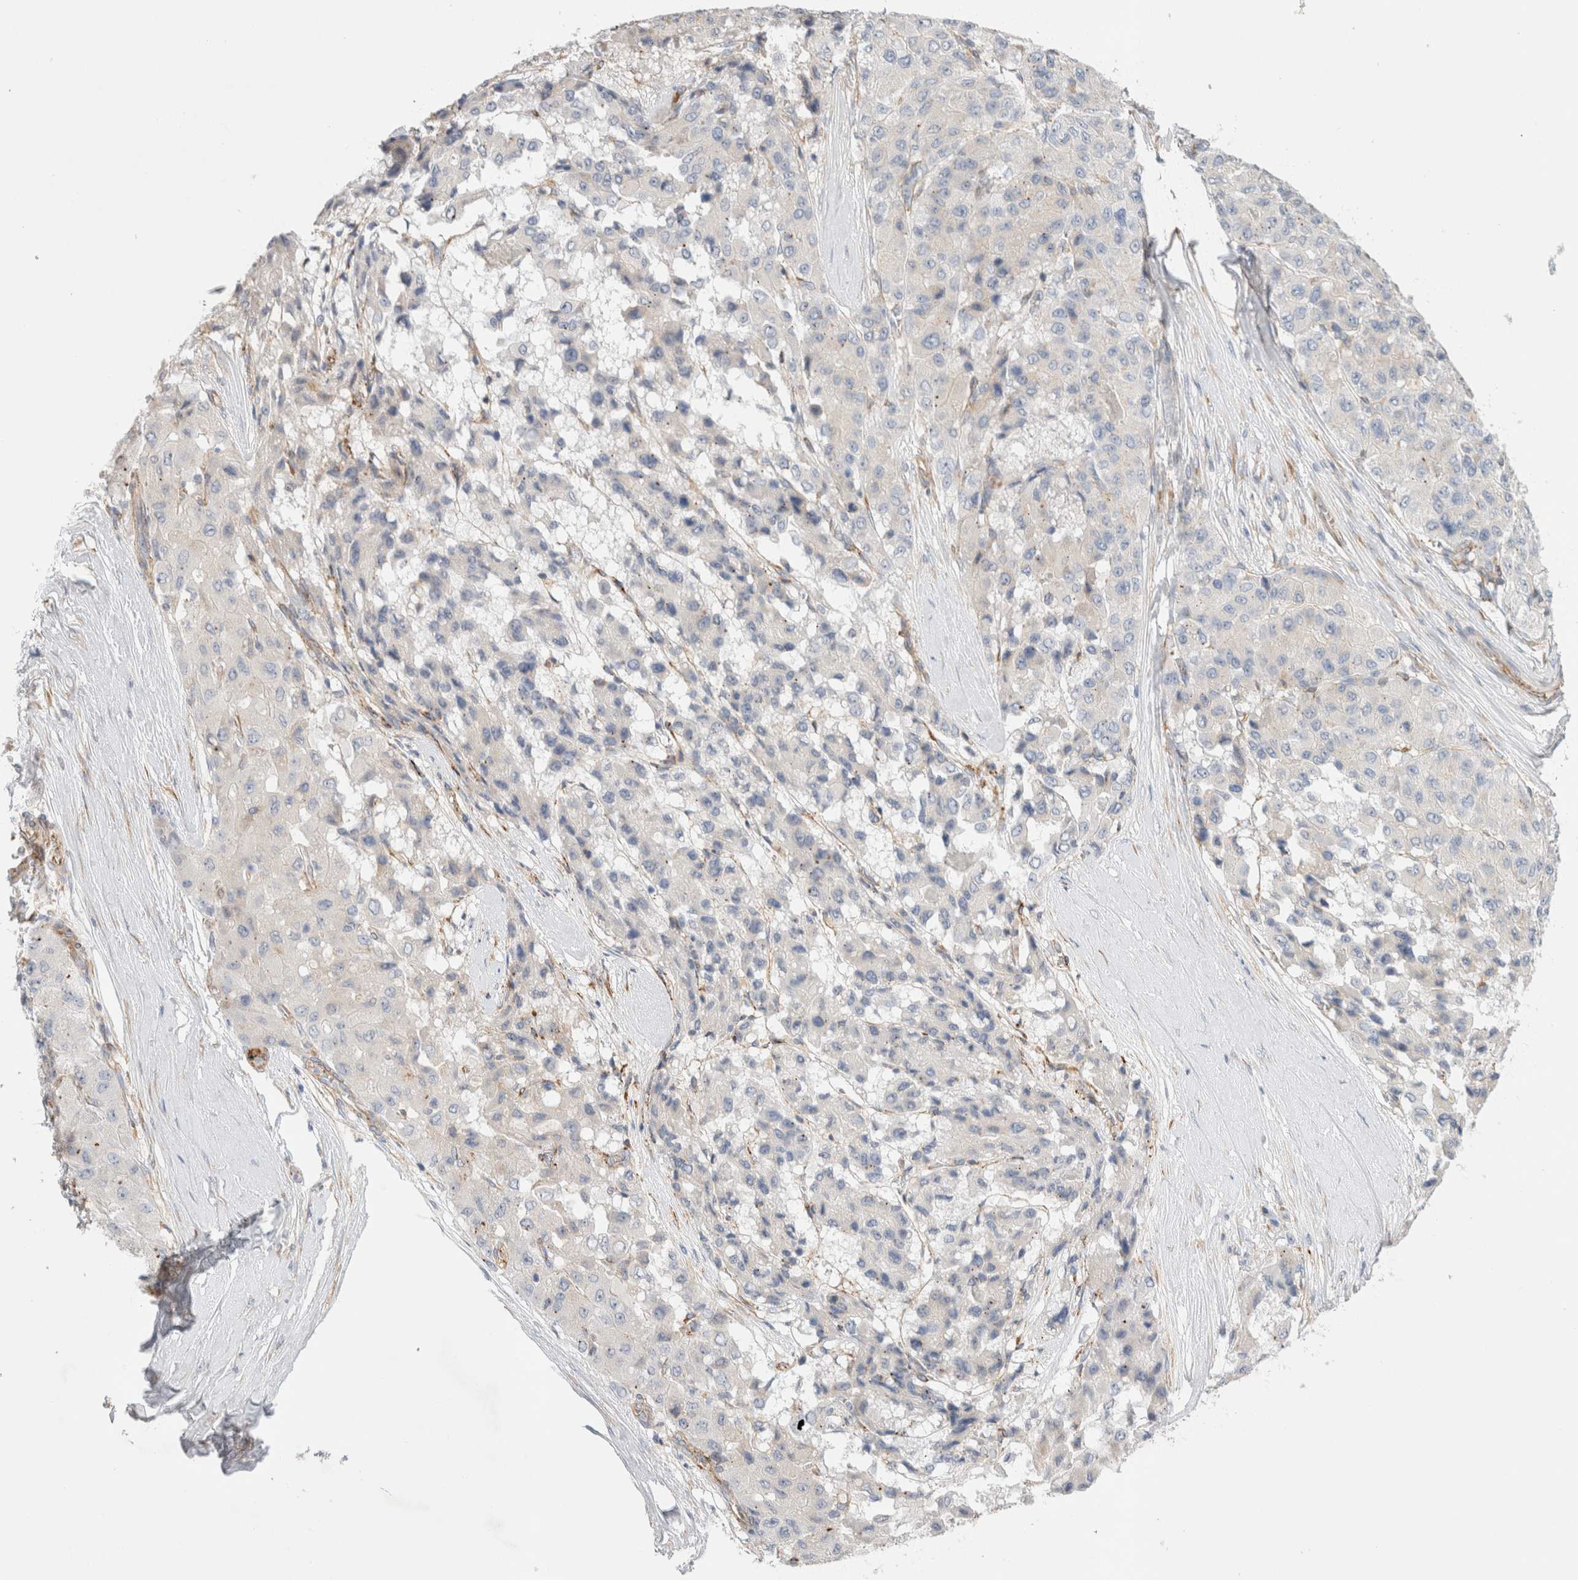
{"staining": {"intensity": "negative", "quantity": "none", "location": "none"}, "tissue": "liver cancer", "cell_type": "Tumor cells", "image_type": "cancer", "snomed": [{"axis": "morphology", "description": "Carcinoma, Hepatocellular, NOS"}, {"axis": "topography", "description": "Liver"}], "caption": "Tumor cells show no significant protein positivity in liver hepatocellular carcinoma.", "gene": "CNPY4", "patient": {"sex": "male", "age": 80}}